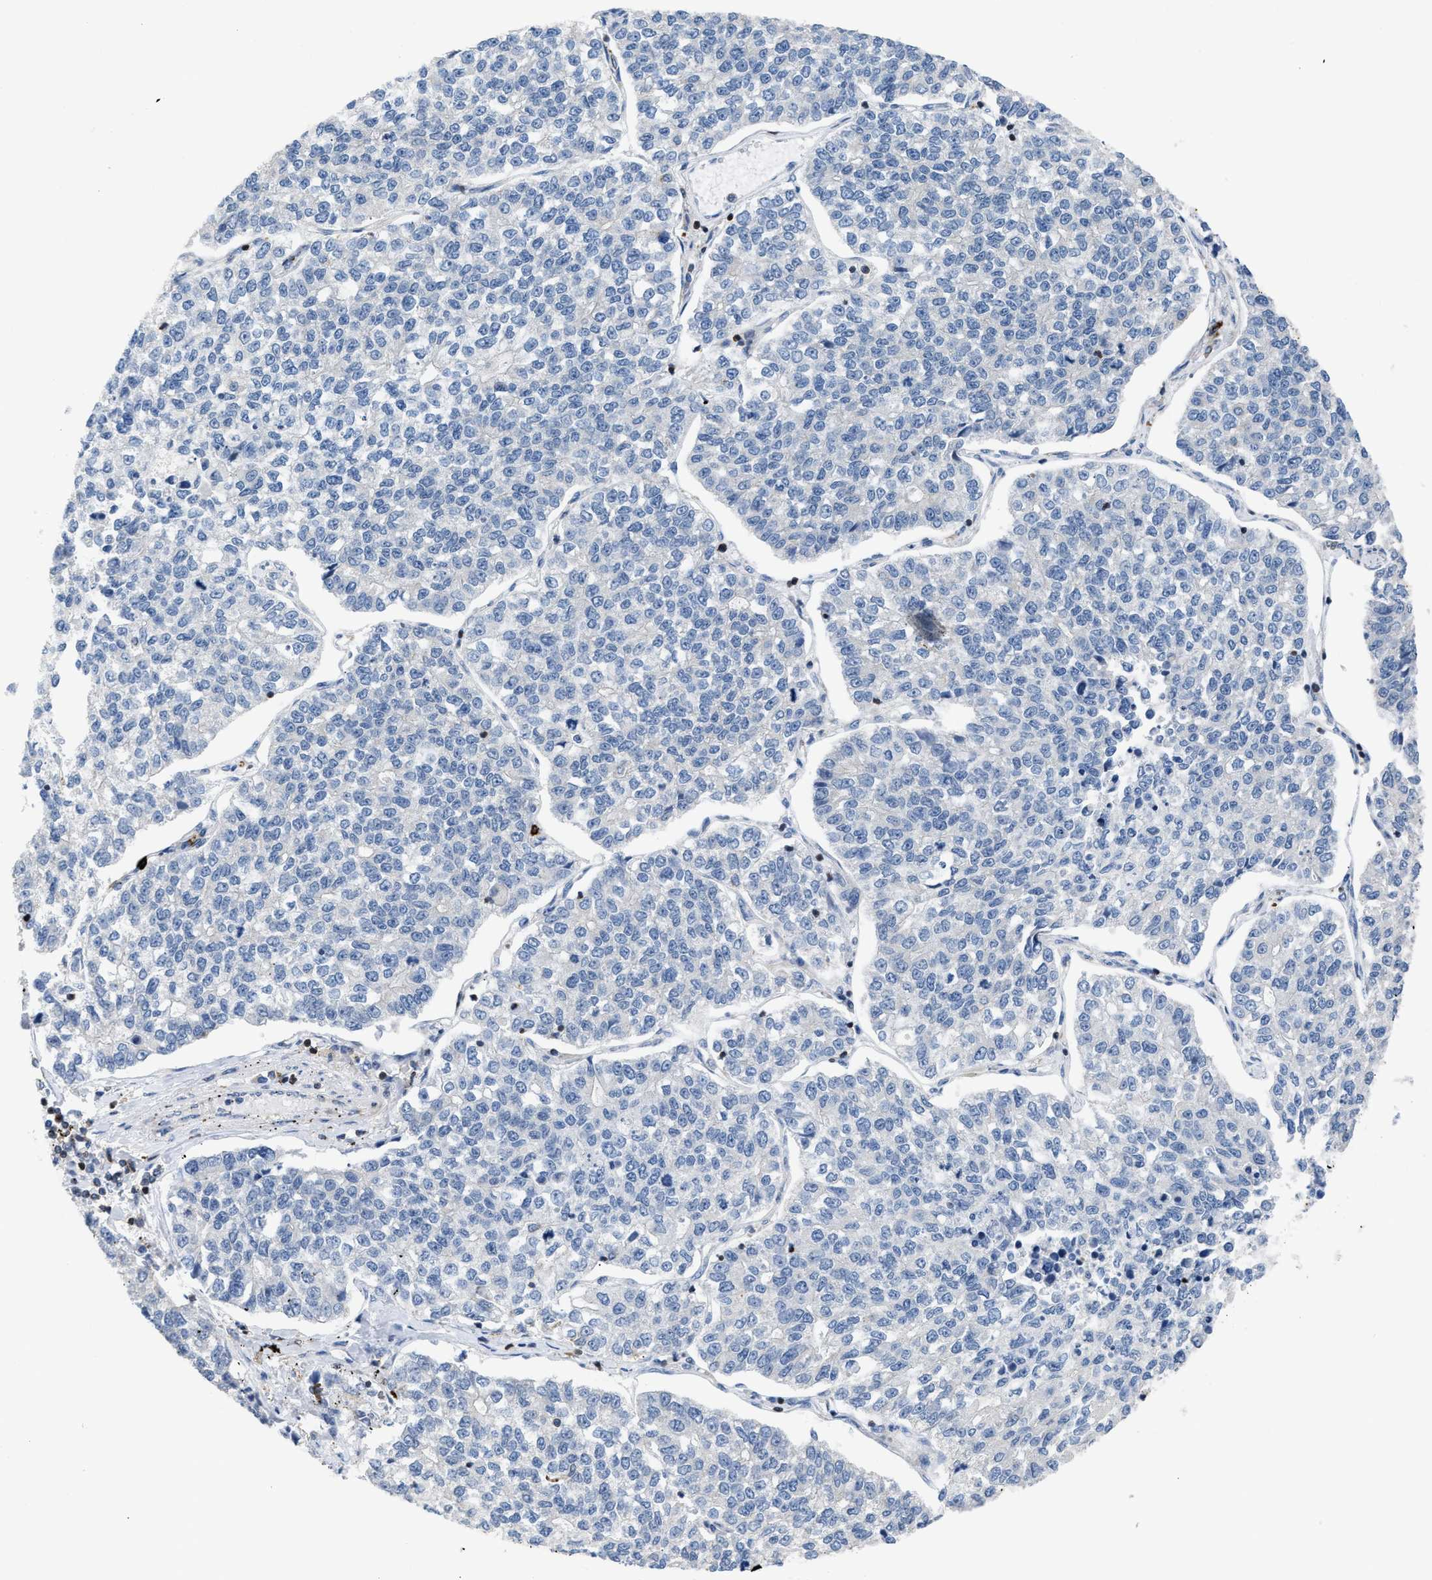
{"staining": {"intensity": "negative", "quantity": "none", "location": "none"}, "tissue": "lung cancer", "cell_type": "Tumor cells", "image_type": "cancer", "snomed": [{"axis": "morphology", "description": "Adenocarcinoma, NOS"}, {"axis": "topography", "description": "Lung"}], "caption": "Tumor cells are negative for brown protein staining in lung cancer (adenocarcinoma).", "gene": "ATP9A", "patient": {"sex": "male", "age": 49}}